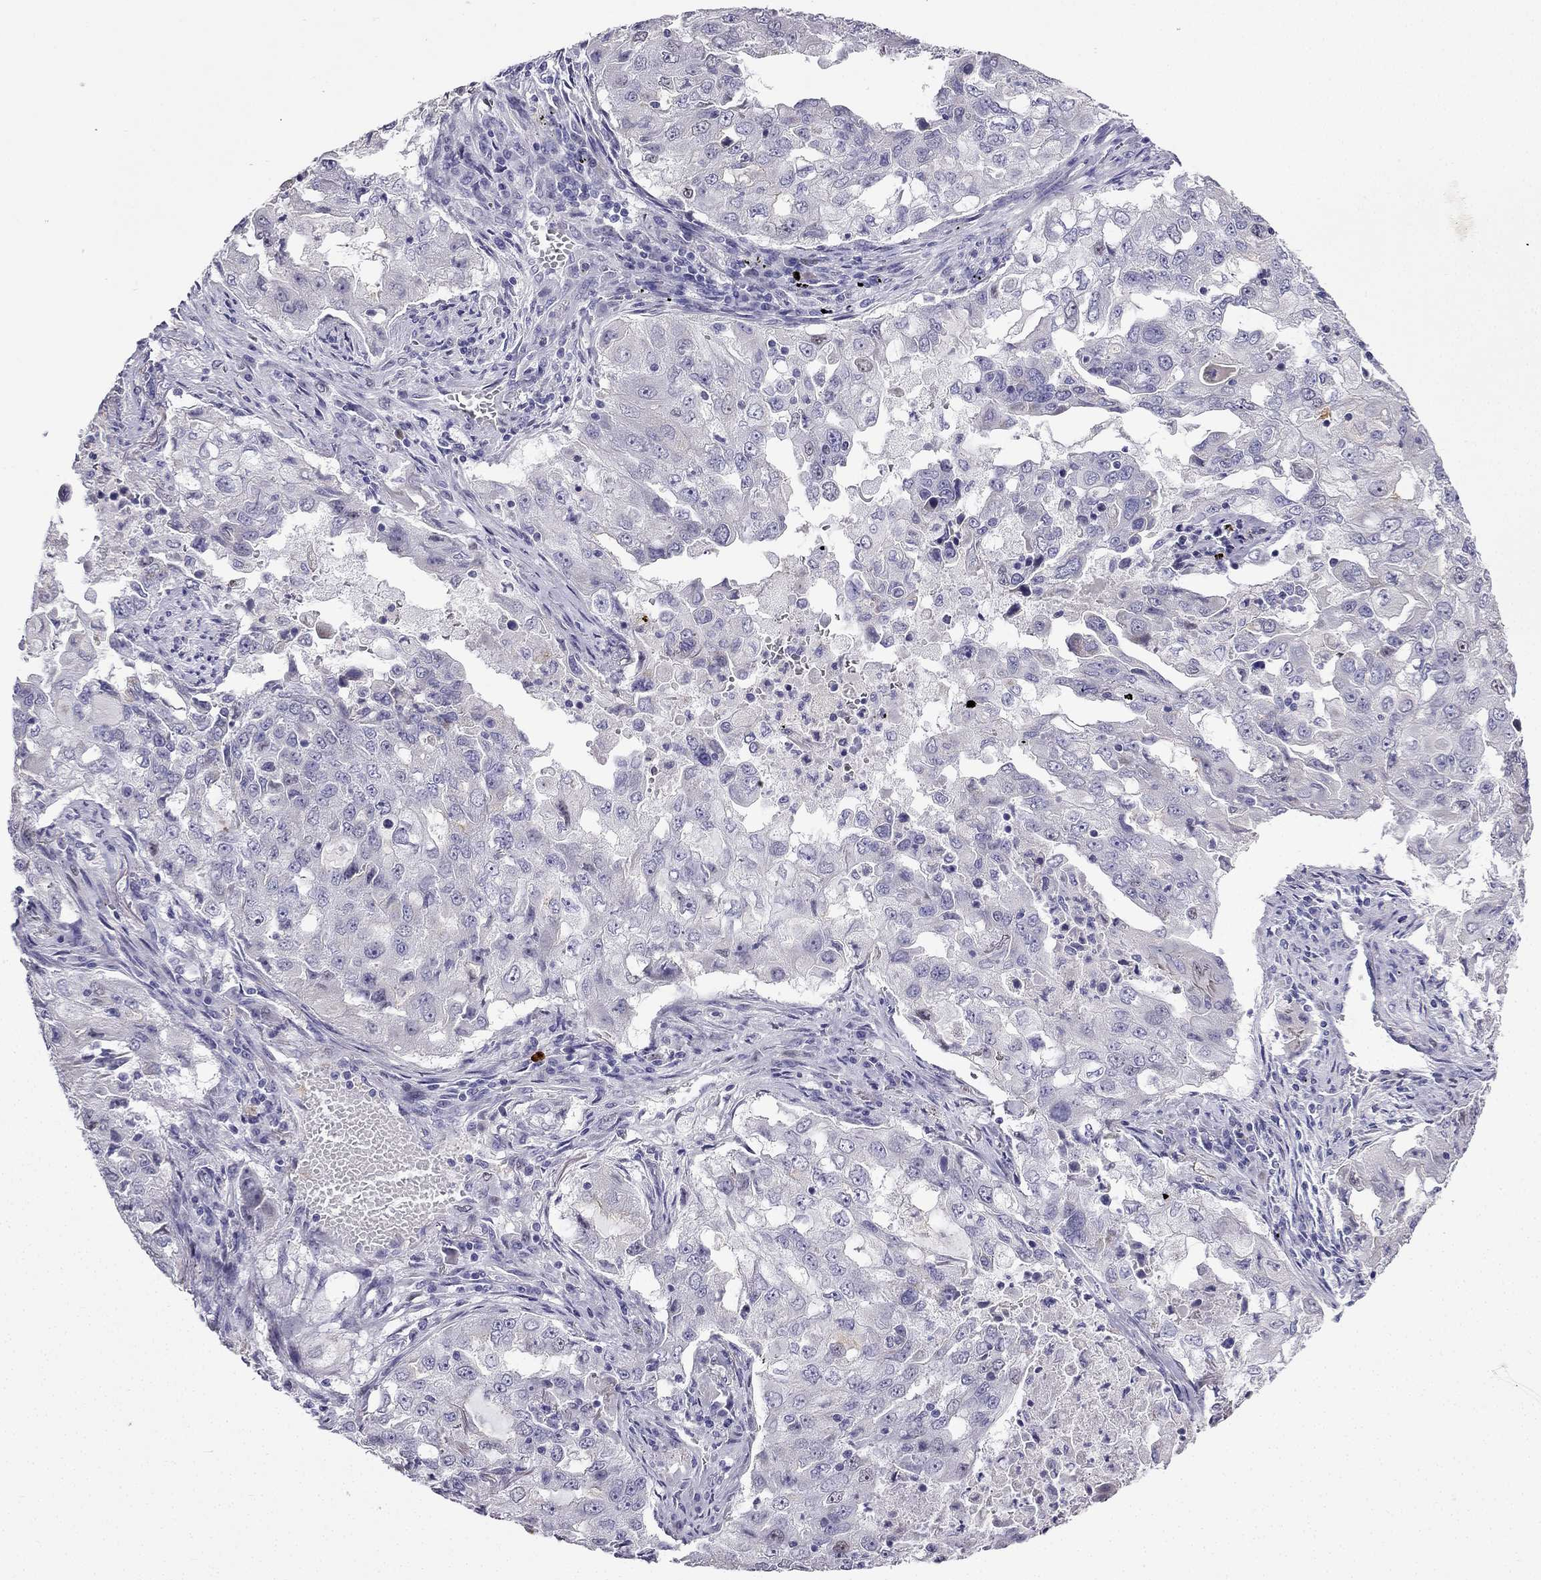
{"staining": {"intensity": "negative", "quantity": "none", "location": "none"}, "tissue": "lung cancer", "cell_type": "Tumor cells", "image_type": "cancer", "snomed": [{"axis": "morphology", "description": "Adenocarcinoma, NOS"}, {"axis": "topography", "description": "Lung"}], "caption": "A histopathology image of human lung adenocarcinoma is negative for staining in tumor cells. The staining is performed using DAB brown chromogen with nuclei counter-stained in using hematoxylin.", "gene": "UHRF1", "patient": {"sex": "female", "age": 61}}